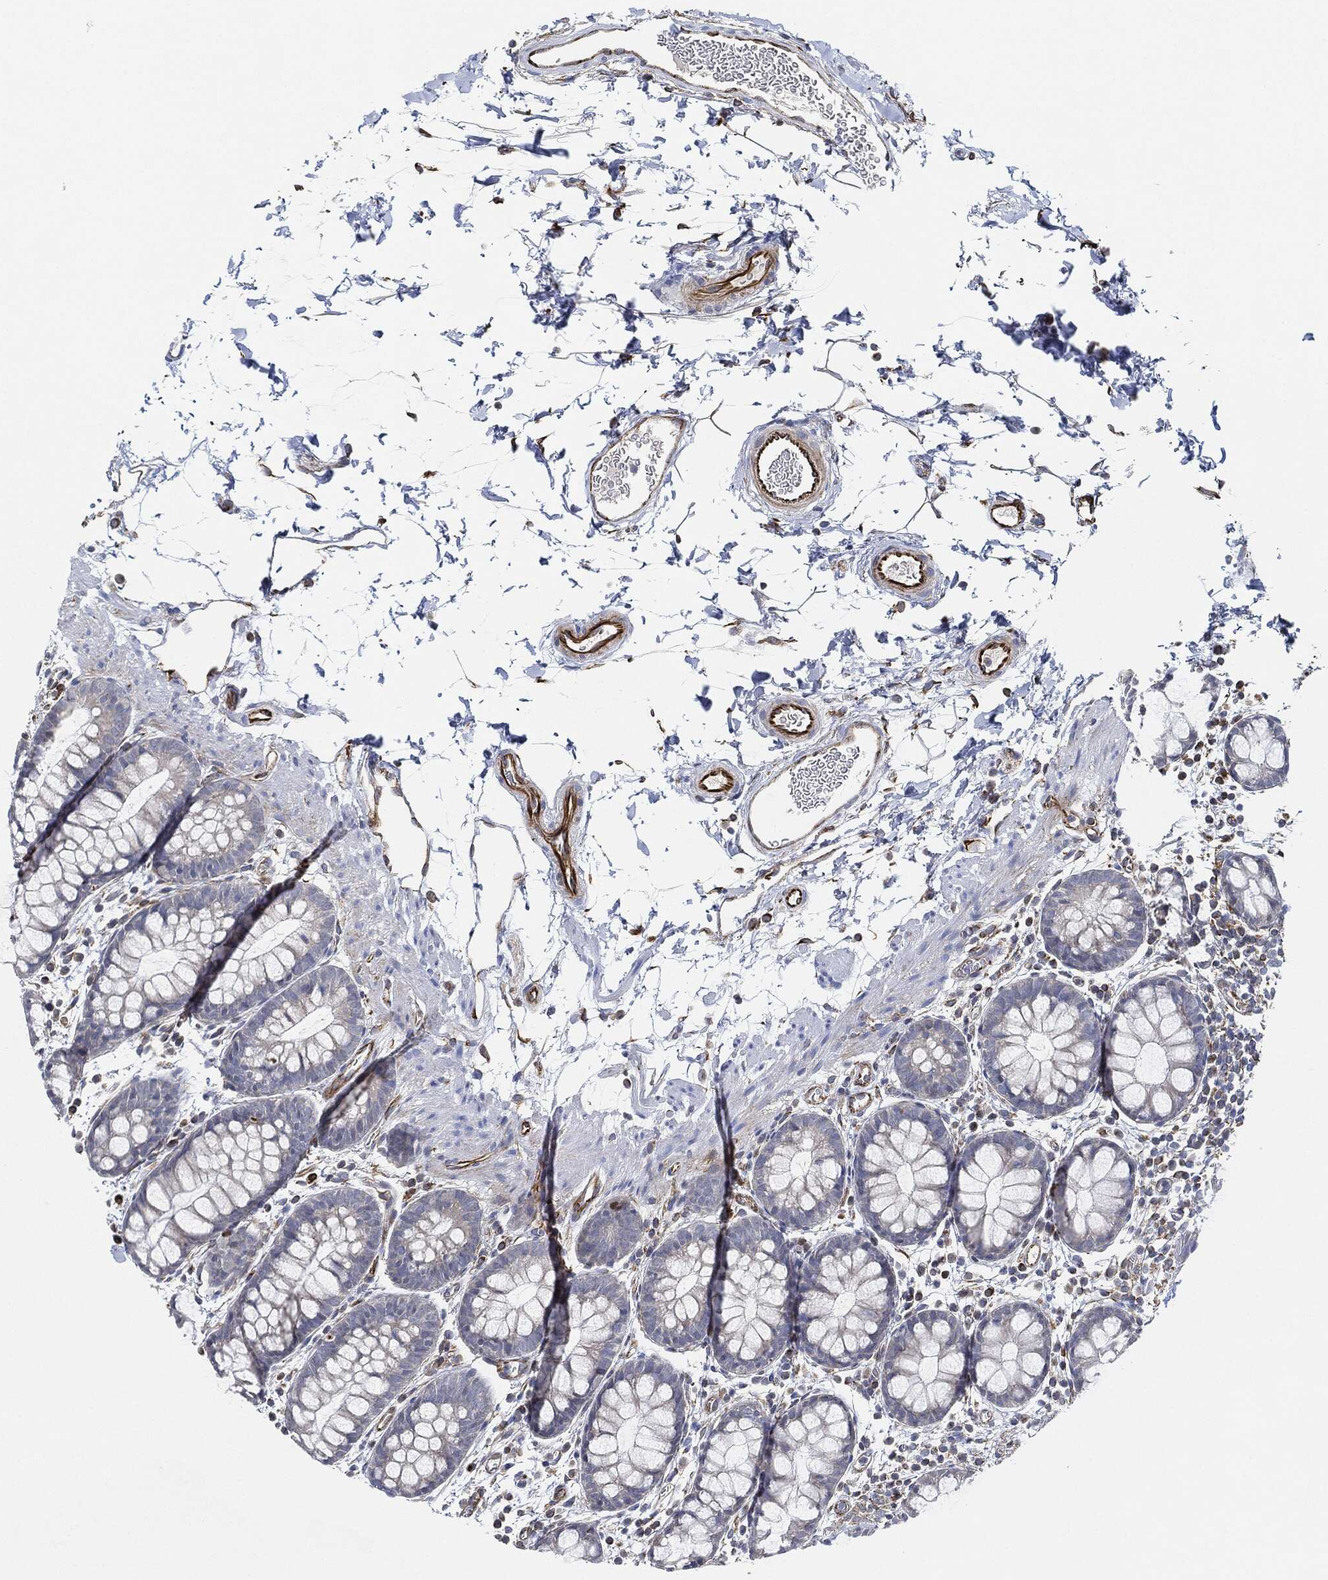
{"staining": {"intensity": "negative", "quantity": "none", "location": "none"}, "tissue": "rectum", "cell_type": "Glandular cells", "image_type": "normal", "snomed": [{"axis": "morphology", "description": "Normal tissue, NOS"}, {"axis": "topography", "description": "Rectum"}], "caption": "High magnification brightfield microscopy of normal rectum stained with DAB (brown) and counterstained with hematoxylin (blue): glandular cells show no significant staining. (DAB IHC, high magnification).", "gene": "THSD1", "patient": {"sex": "male", "age": 57}}